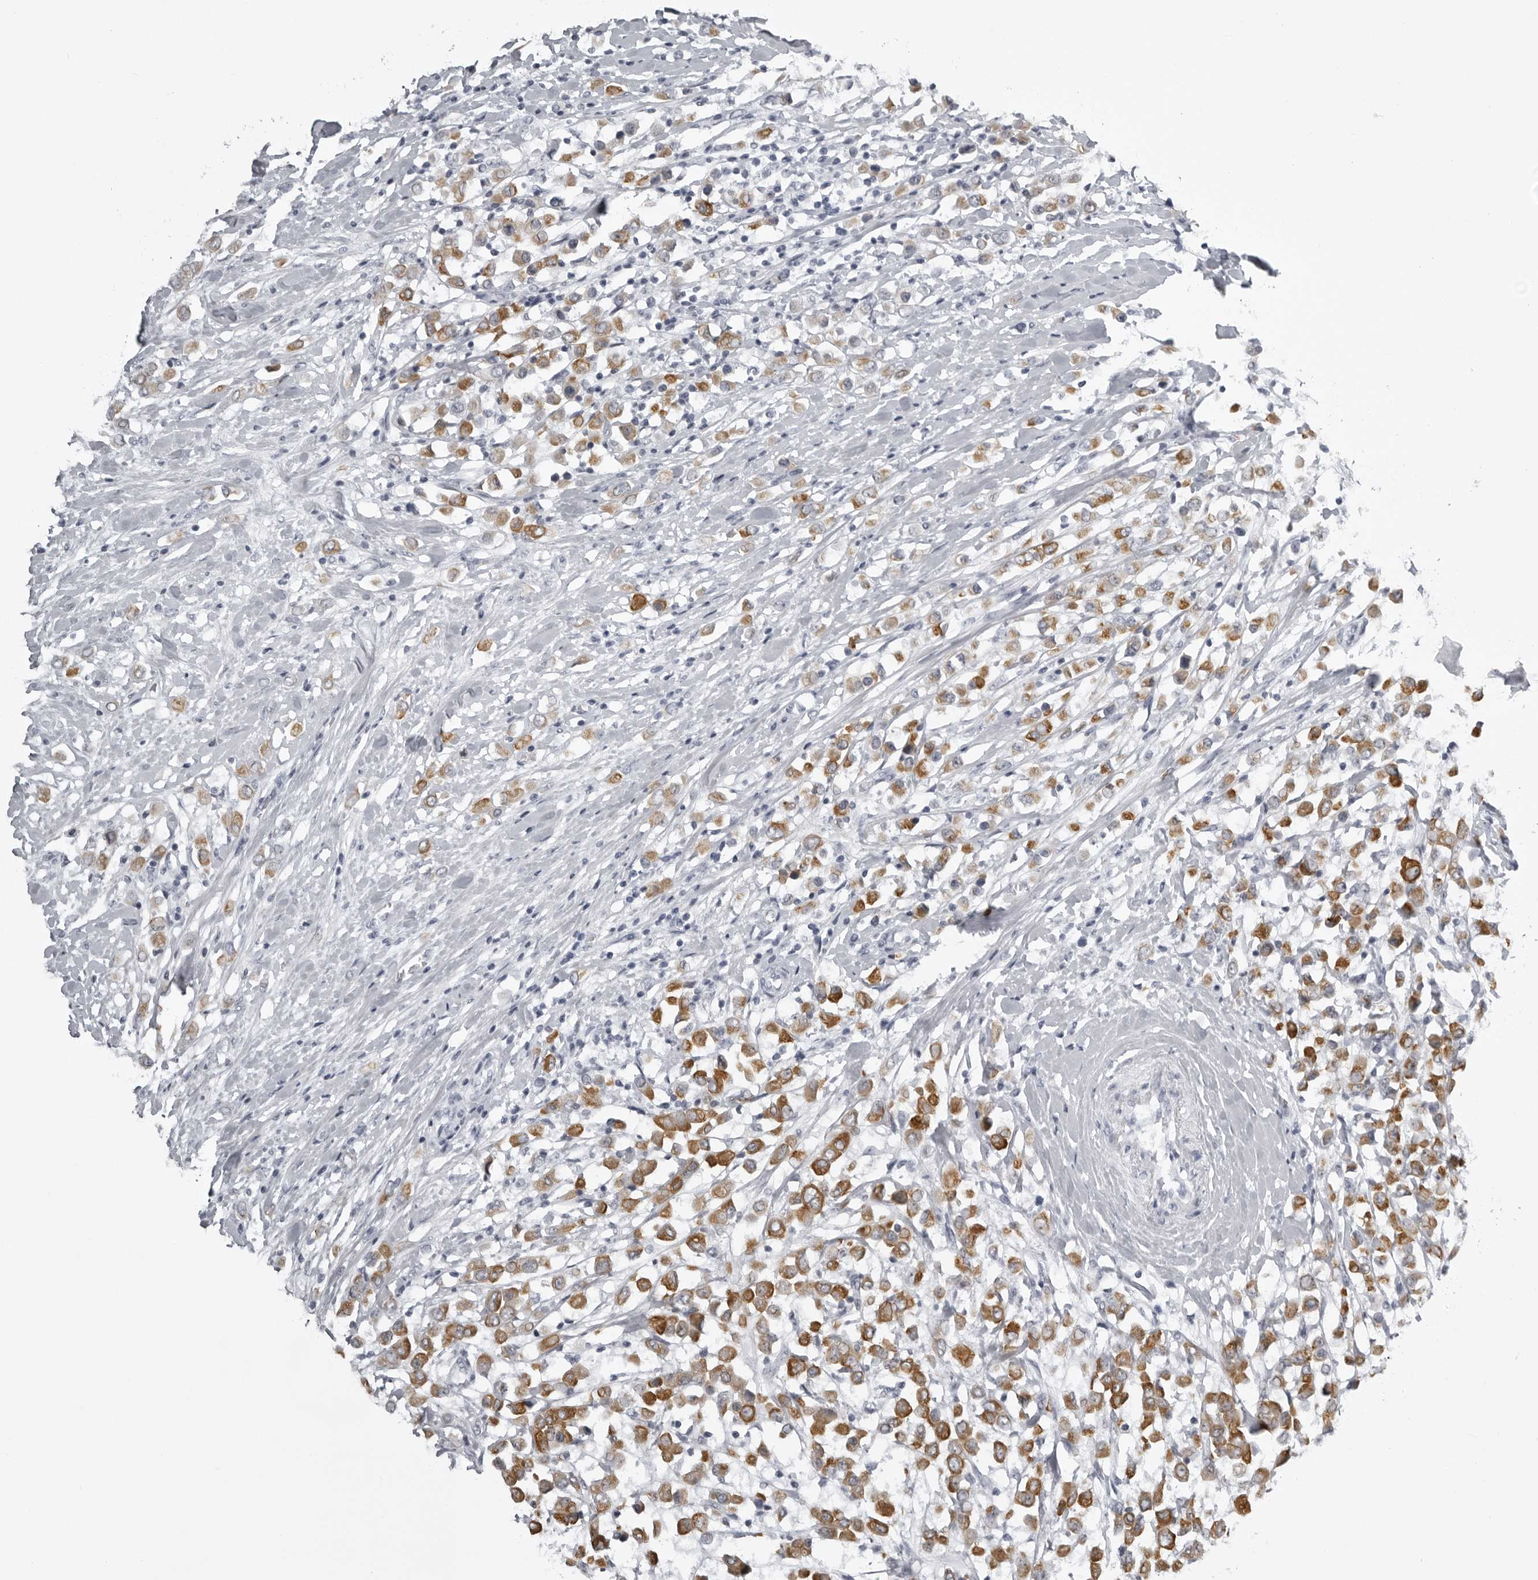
{"staining": {"intensity": "moderate", "quantity": ">75%", "location": "cytoplasmic/membranous"}, "tissue": "breast cancer", "cell_type": "Tumor cells", "image_type": "cancer", "snomed": [{"axis": "morphology", "description": "Duct carcinoma"}, {"axis": "topography", "description": "Breast"}], "caption": "Brown immunohistochemical staining in human invasive ductal carcinoma (breast) displays moderate cytoplasmic/membranous positivity in about >75% of tumor cells.", "gene": "UROD", "patient": {"sex": "female", "age": 61}}